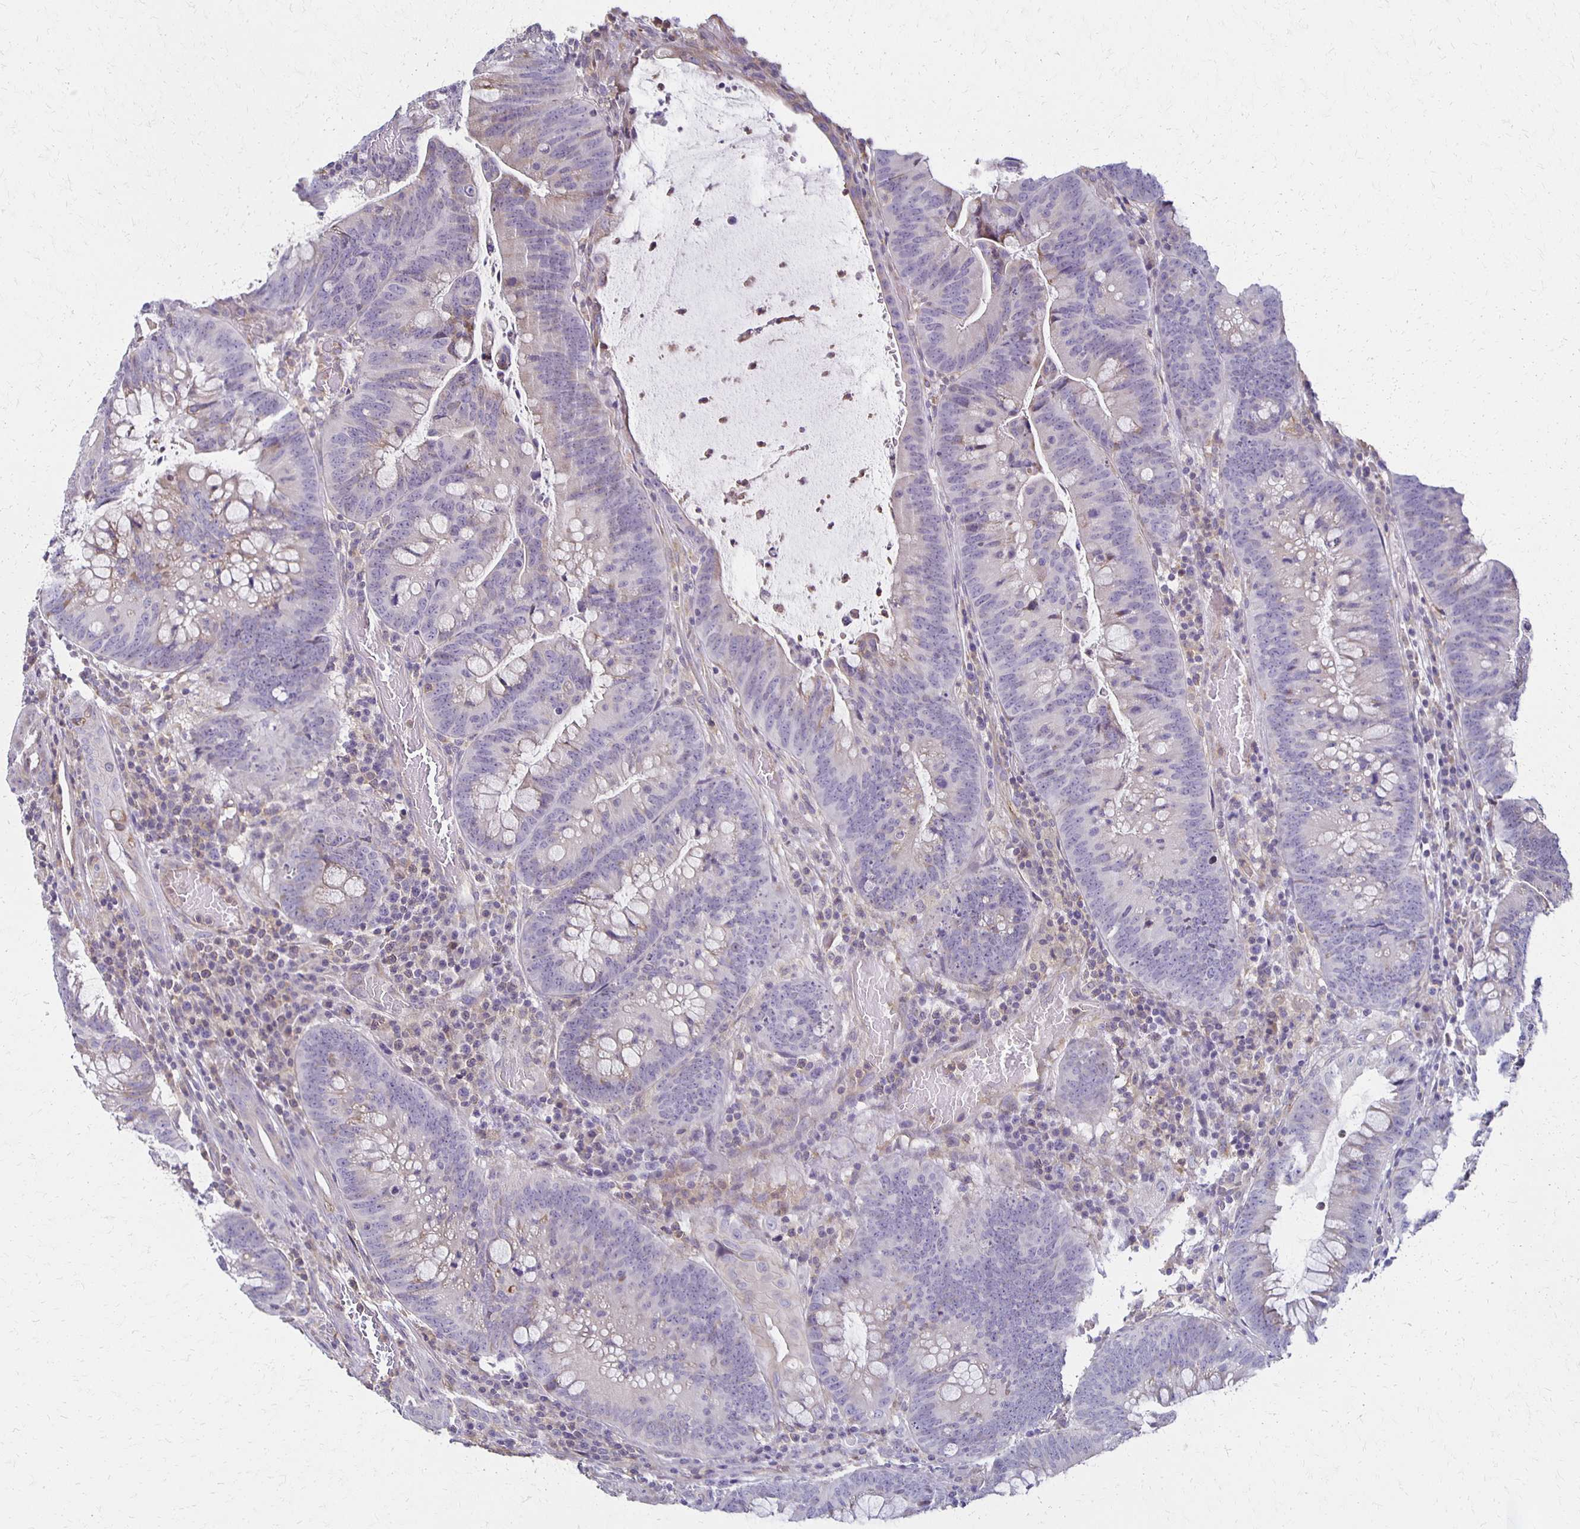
{"staining": {"intensity": "weak", "quantity": "<25%", "location": "cytoplasmic/membranous"}, "tissue": "colorectal cancer", "cell_type": "Tumor cells", "image_type": "cancer", "snomed": [{"axis": "morphology", "description": "Adenocarcinoma, NOS"}, {"axis": "topography", "description": "Colon"}], "caption": "IHC micrograph of neoplastic tissue: colorectal cancer (adenocarcinoma) stained with DAB (3,3'-diaminobenzidine) shows no significant protein staining in tumor cells.", "gene": "GPX4", "patient": {"sex": "male", "age": 62}}